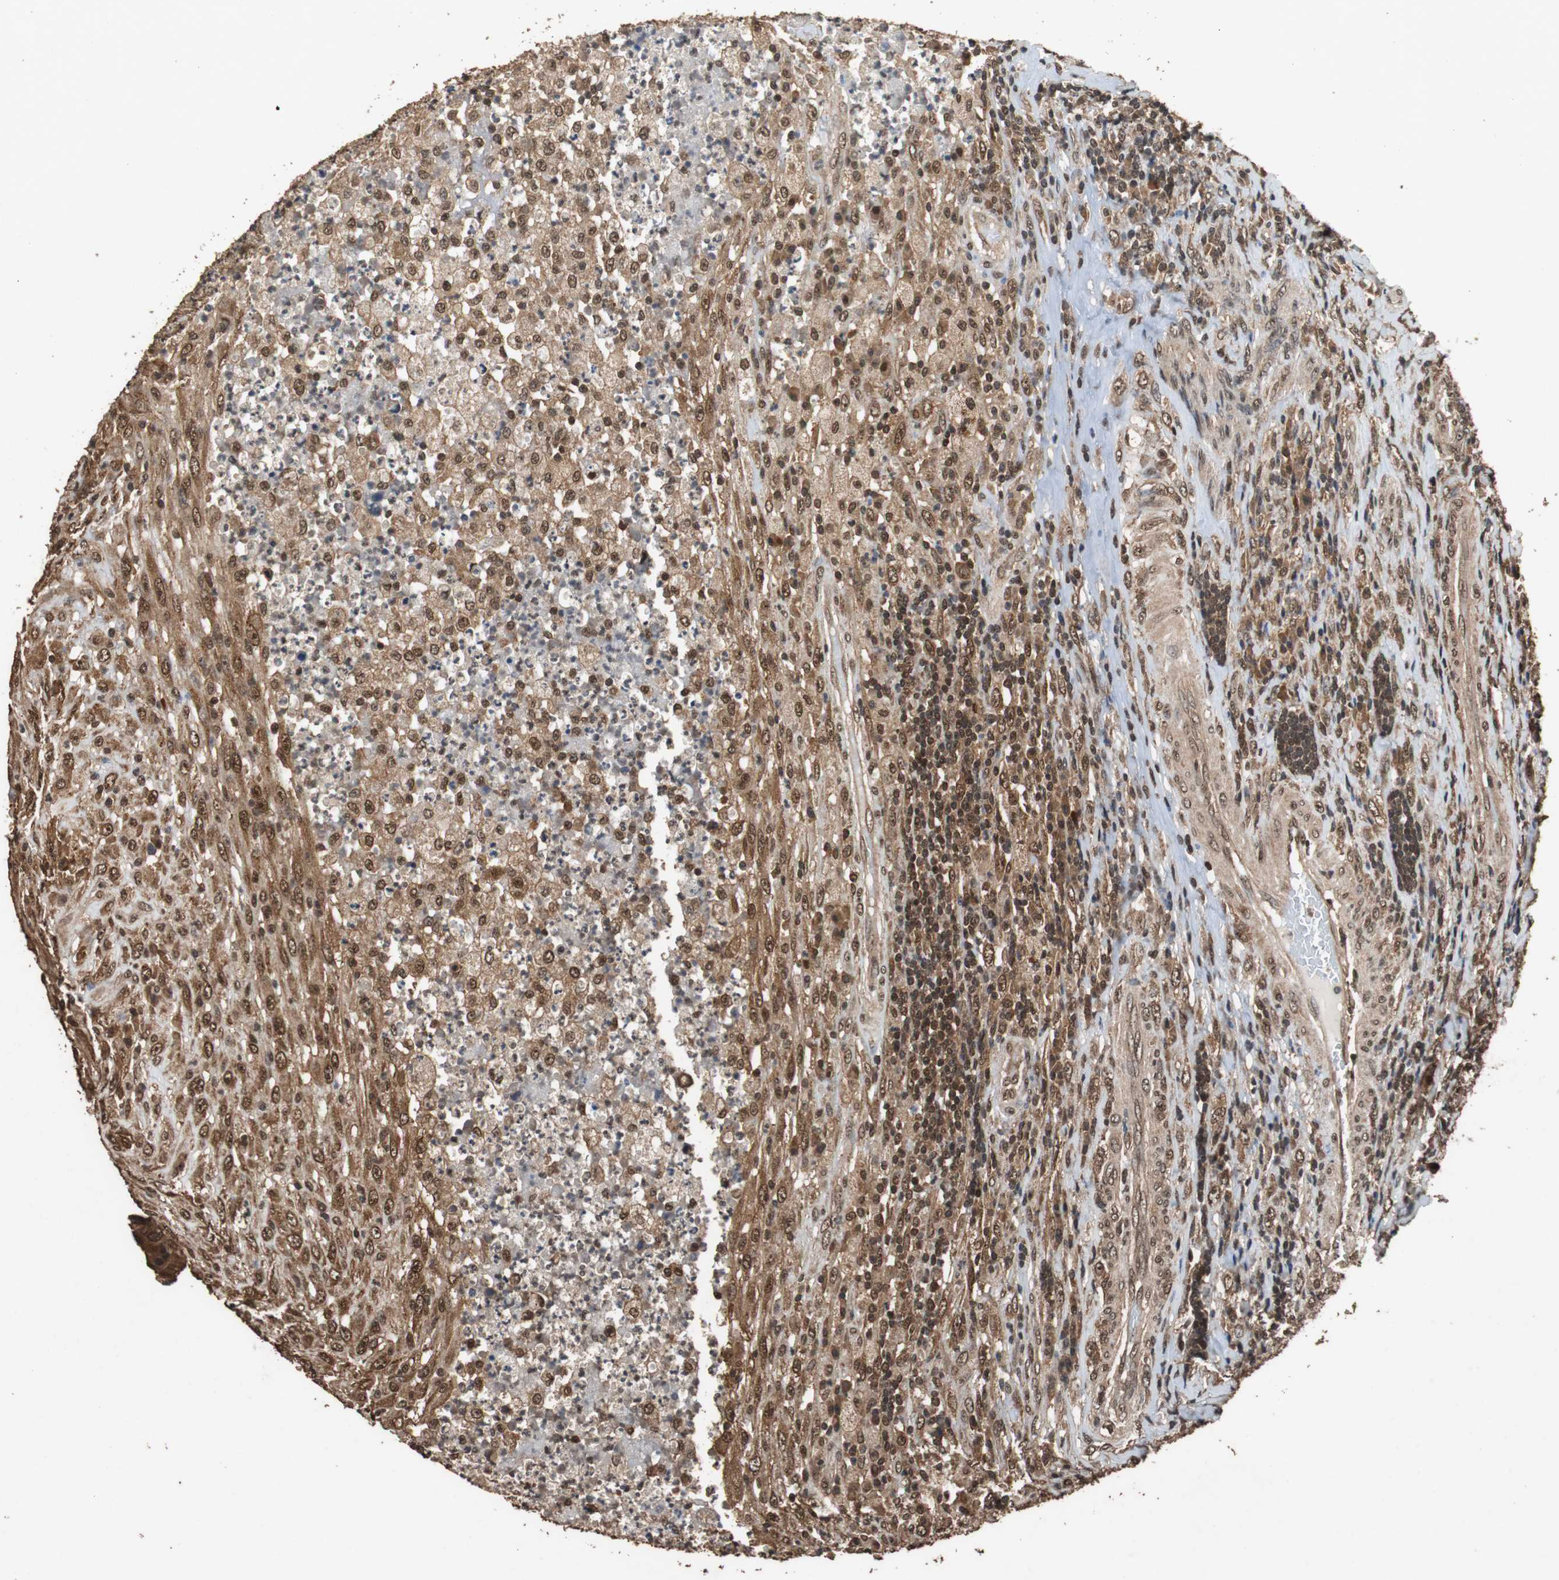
{"staining": {"intensity": "strong", "quantity": ">75%", "location": "cytoplasmic/membranous,nuclear"}, "tissue": "testis cancer", "cell_type": "Tumor cells", "image_type": "cancer", "snomed": [{"axis": "morphology", "description": "Necrosis, NOS"}, {"axis": "morphology", "description": "Carcinoma, Embryonal, NOS"}, {"axis": "topography", "description": "Testis"}], "caption": "Protein expression analysis of testis cancer (embryonal carcinoma) demonstrates strong cytoplasmic/membranous and nuclear expression in about >75% of tumor cells. Immunohistochemistry (ihc) stains the protein in brown and the nuclei are stained blue.", "gene": "ZNF18", "patient": {"sex": "male", "age": 19}}